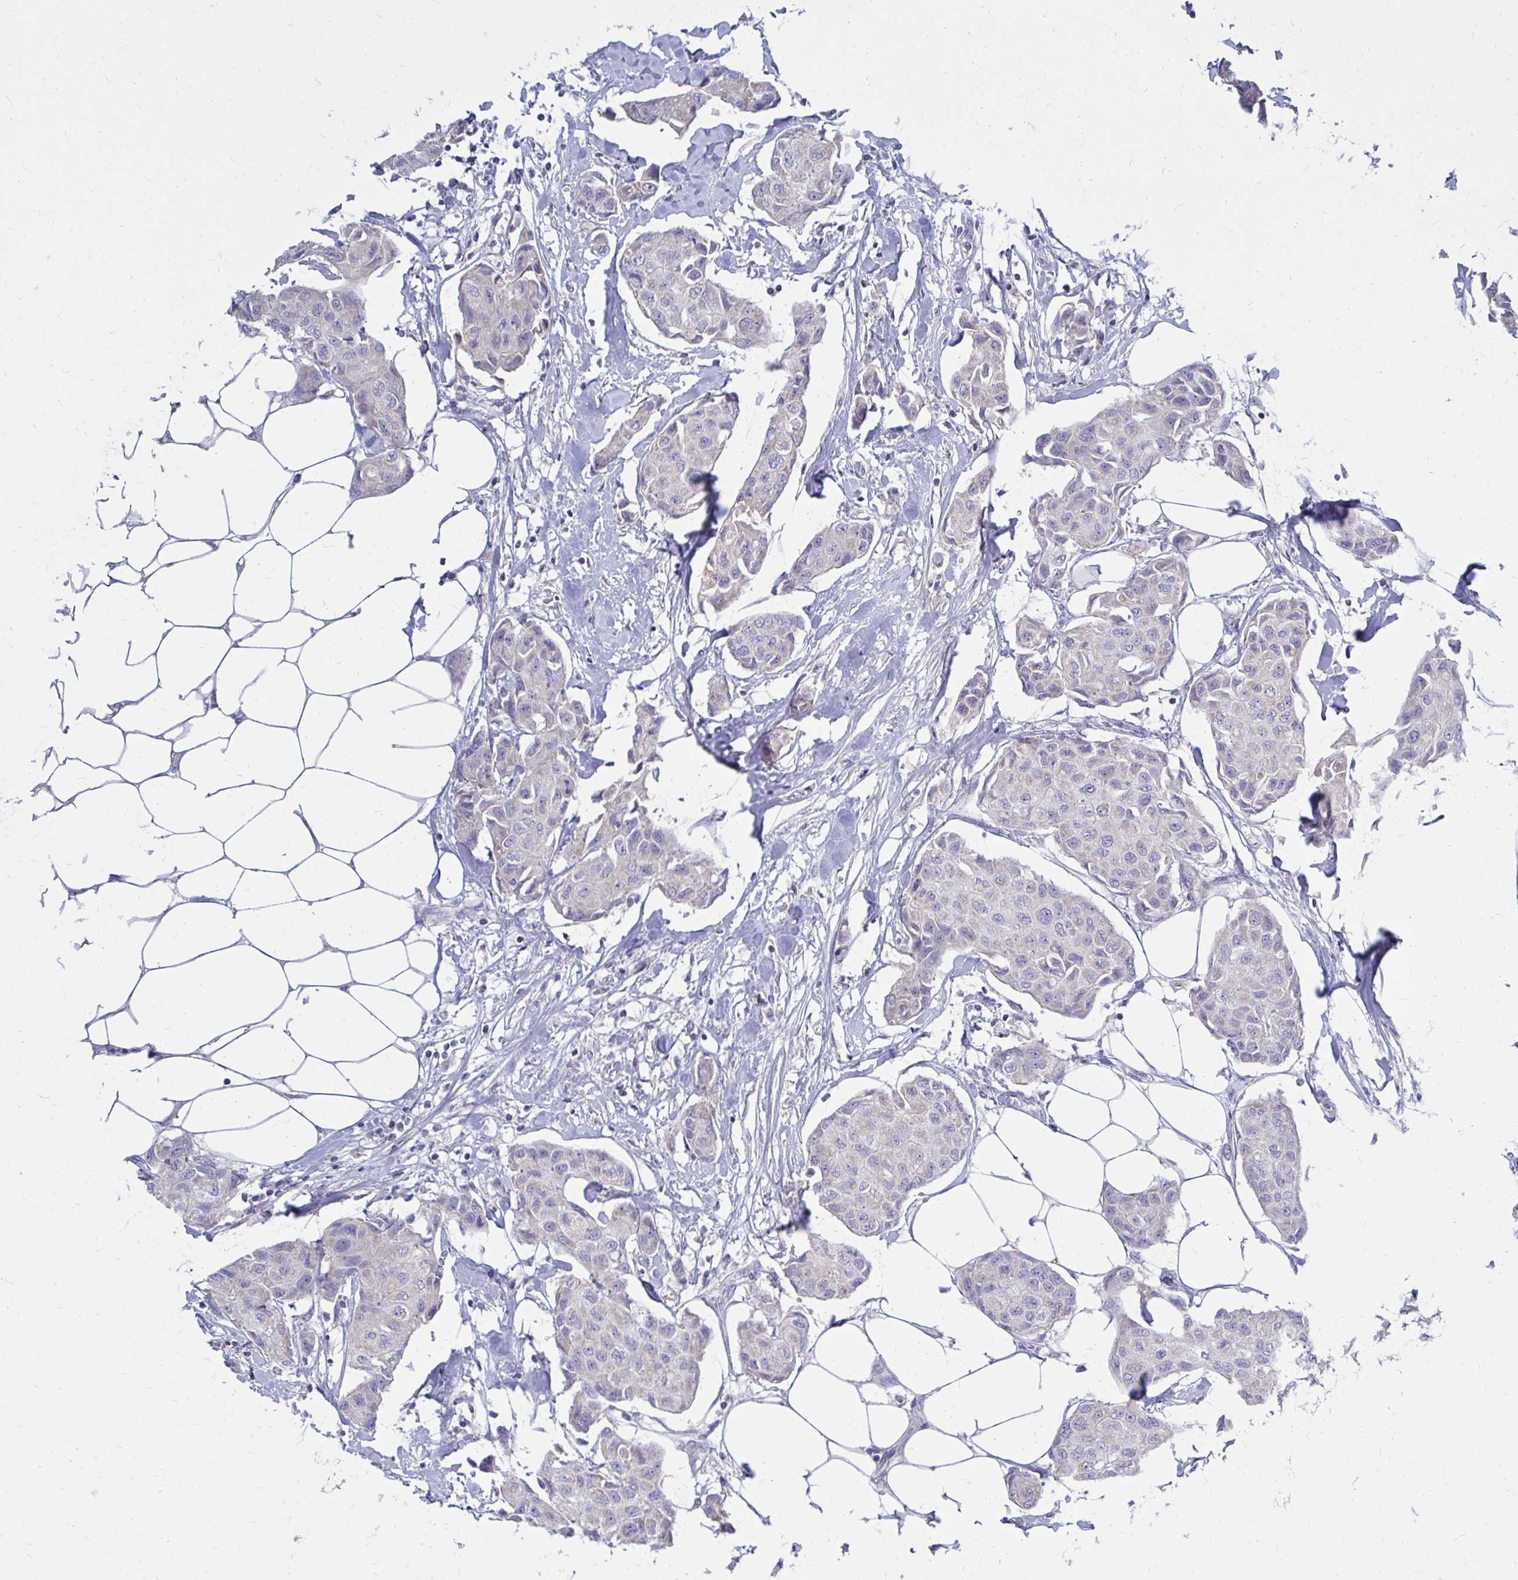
{"staining": {"intensity": "negative", "quantity": "none", "location": "none"}, "tissue": "breast cancer", "cell_type": "Tumor cells", "image_type": "cancer", "snomed": [{"axis": "morphology", "description": "Duct carcinoma"}, {"axis": "topography", "description": "Breast"}, {"axis": "topography", "description": "Lymph node"}], "caption": "IHC micrograph of human invasive ductal carcinoma (breast) stained for a protein (brown), which reveals no staining in tumor cells.", "gene": "OR10R2", "patient": {"sex": "female", "age": 80}}